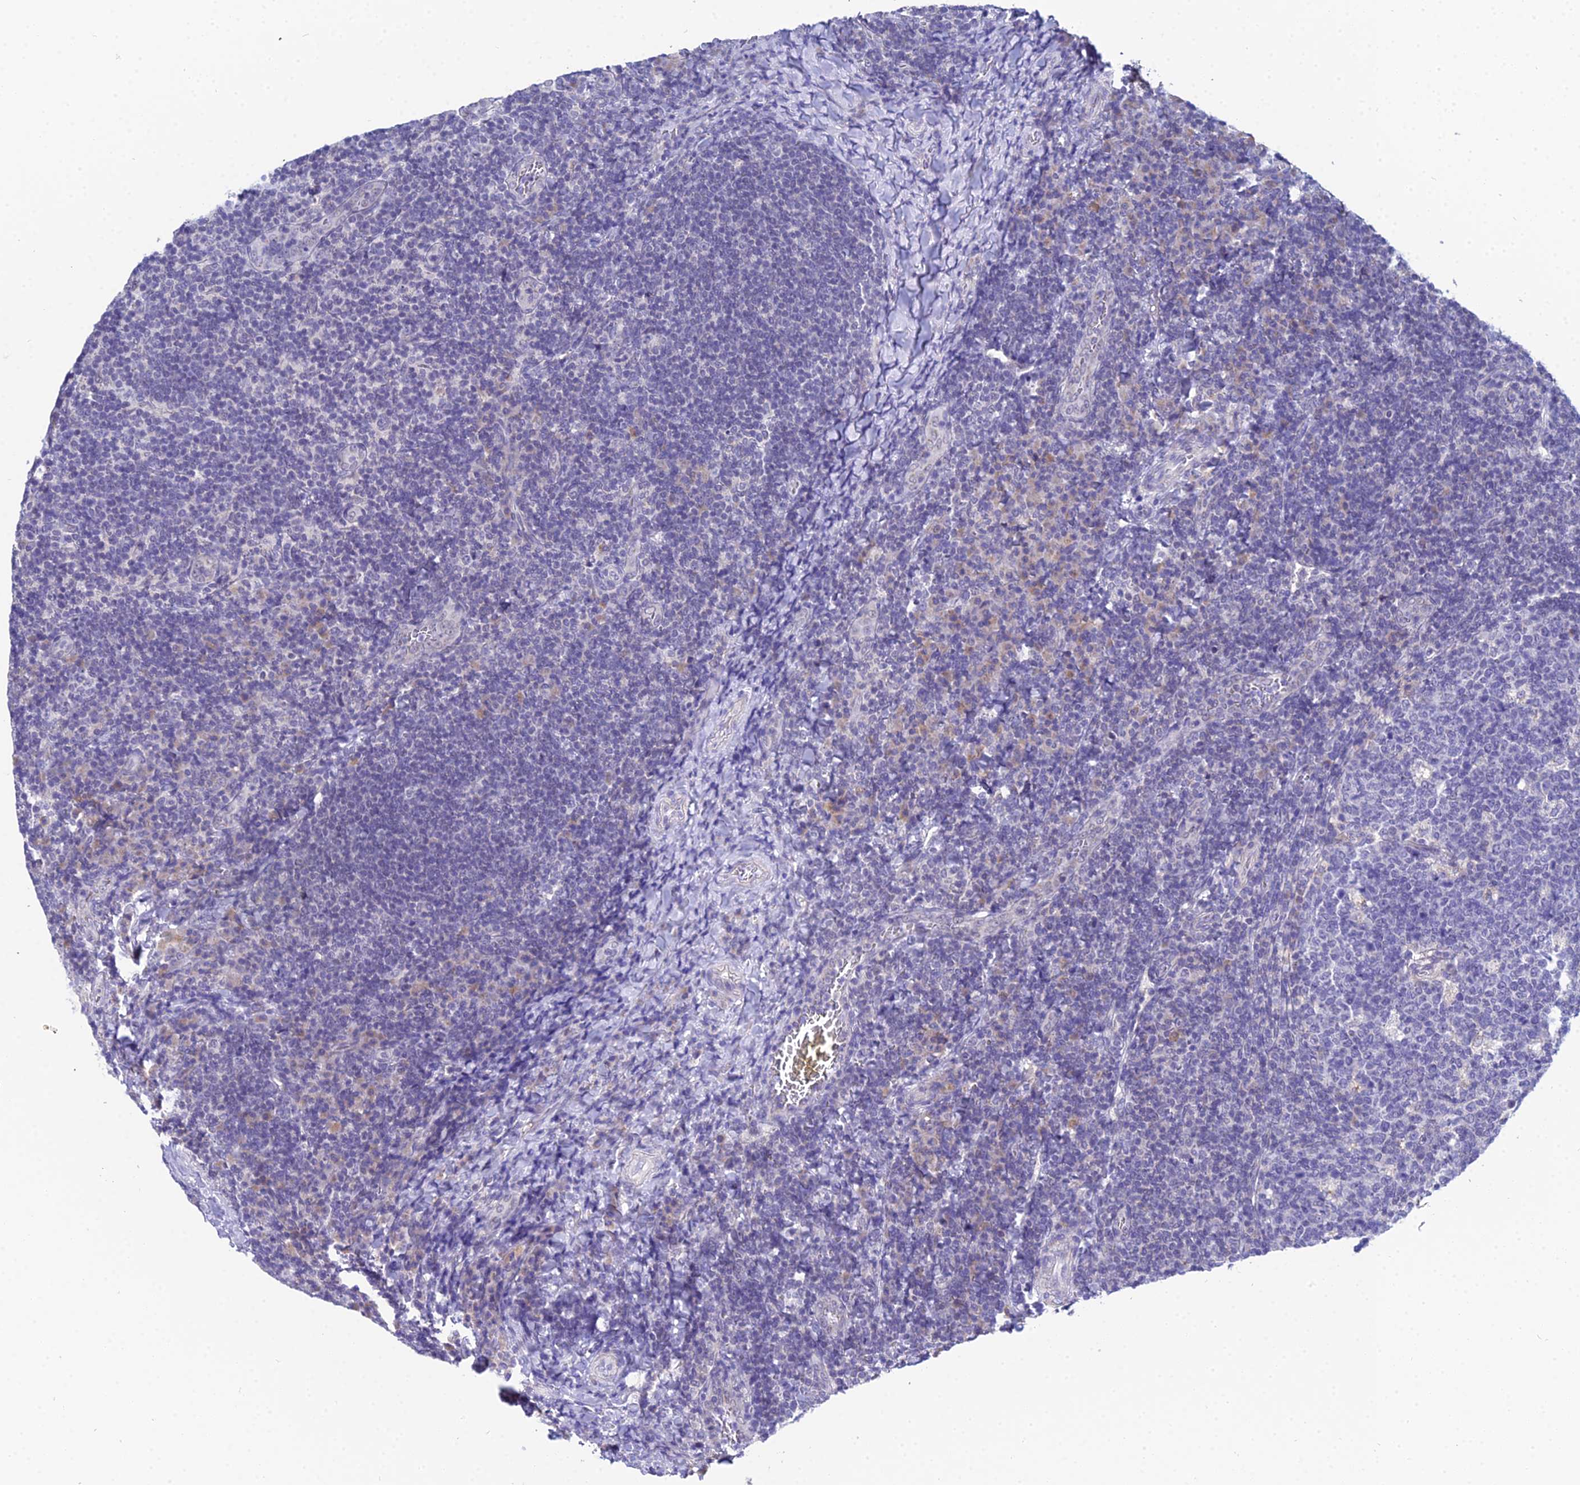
{"staining": {"intensity": "negative", "quantity": "none", "location": "none"}, "tissue": "tonsil", "cell_type": "Germinal center cells", "image_type": "normal", "snomed": [{"axis": "morphology", "description": "Normal tissue, NOS"}, {"axis": "topography", "description": "Tonsil"}], "caption": "IHC image of benign tonsil stained for a protein (brown), which demonstrates no positivity in germinal center cells. (DAB immunohistochemistry with hematoxylin counter stain).", "gene": "ZXDA", "patient": {"sex": "male", "age": 17}}